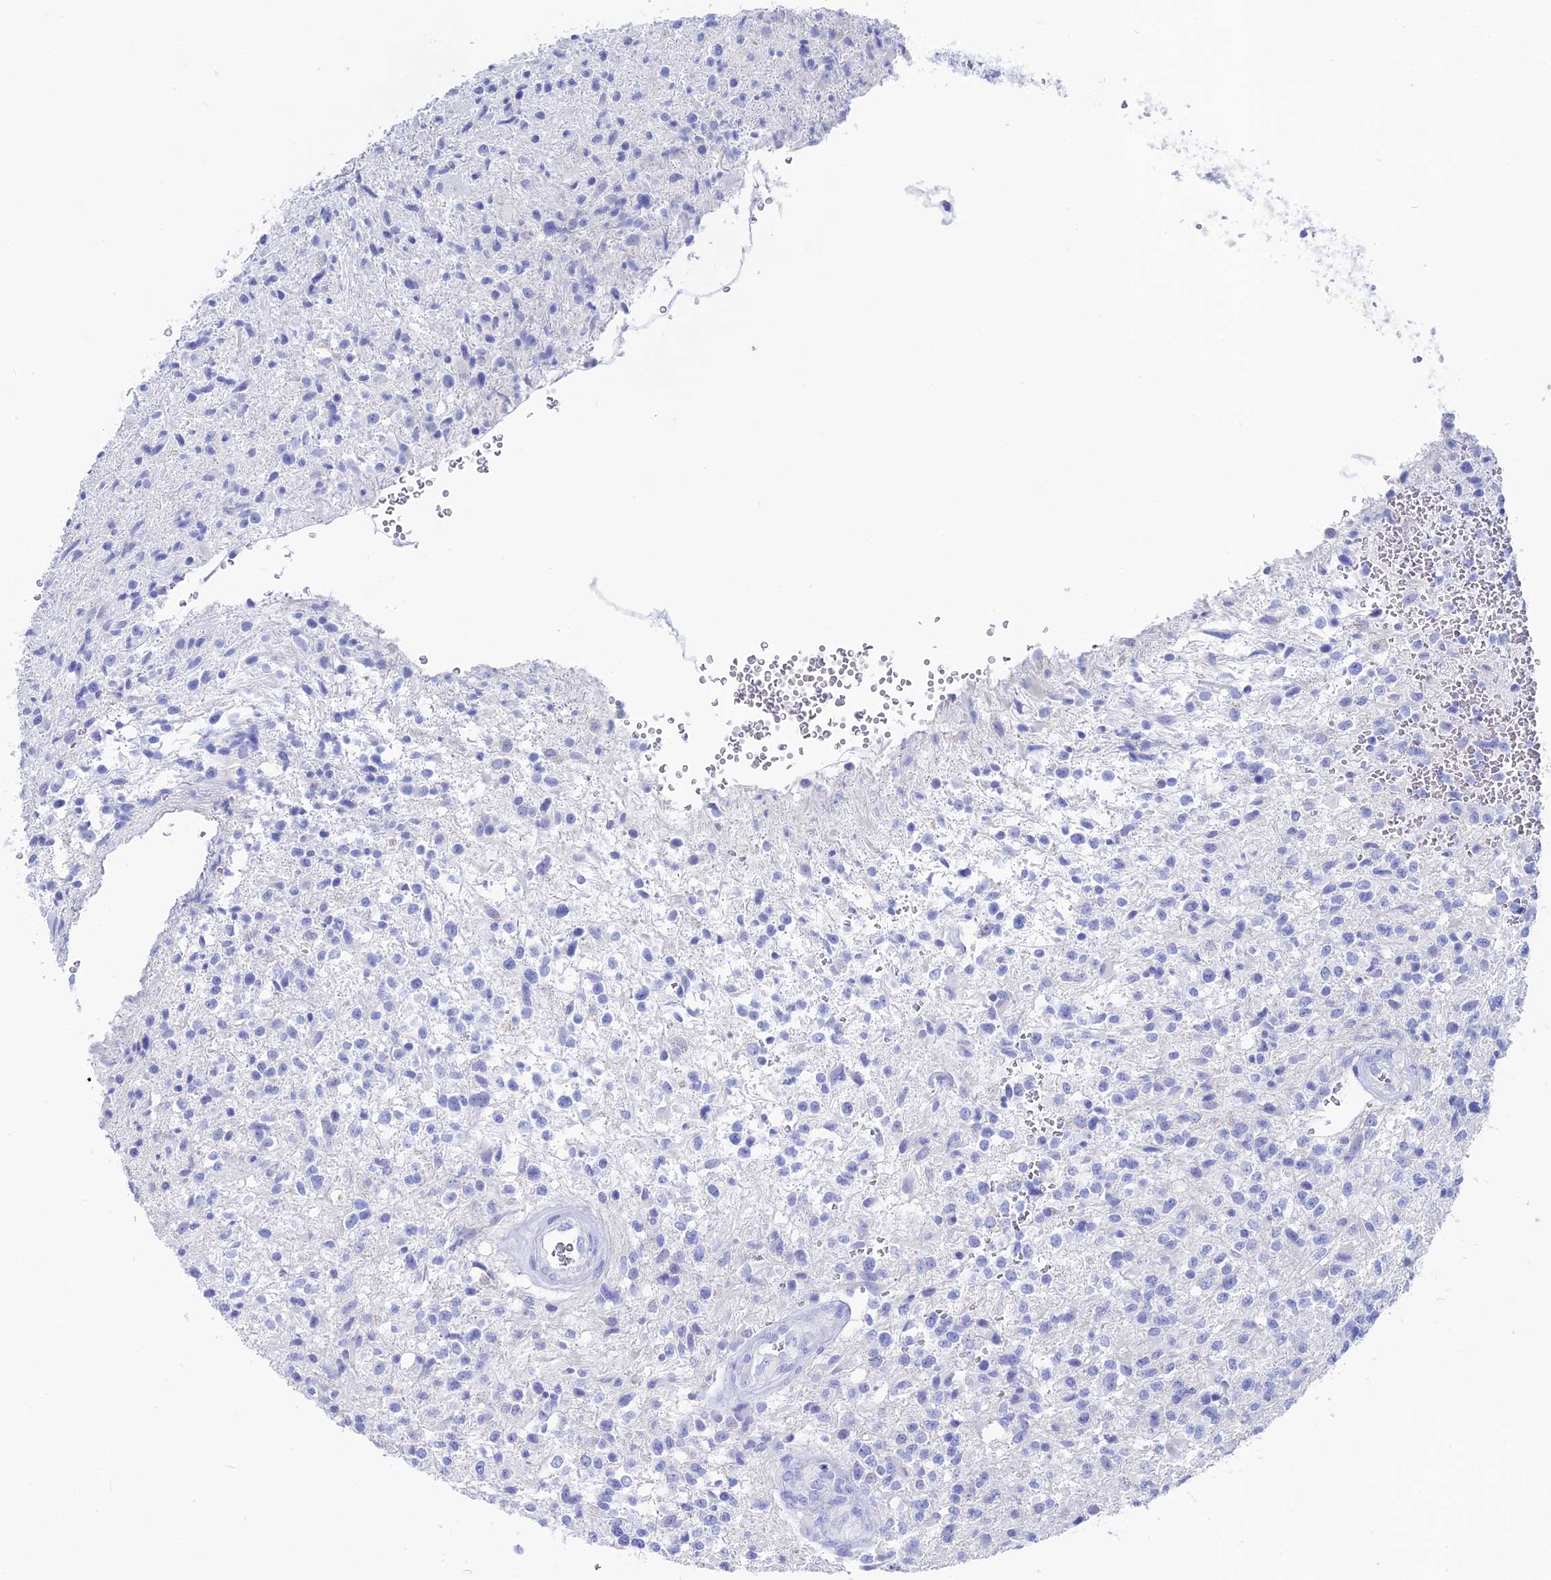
{"staining": {"intensity": "negative", "quantity": "none", "location": "none"}, "tissue": "glioma", "cell_type": "Tumor cells", "image_type": "cancer", "snomed": [{"axis": "morphology", "description": "Glioma, malignant, High grade"}, {"axis": "topography", "description": "Brain"}], "caption": "There is no significant staining in tumor cells of malignant glioma (high-grade).", "gene": "UNC119", "patient": {"sex": "male", "age": 56}}